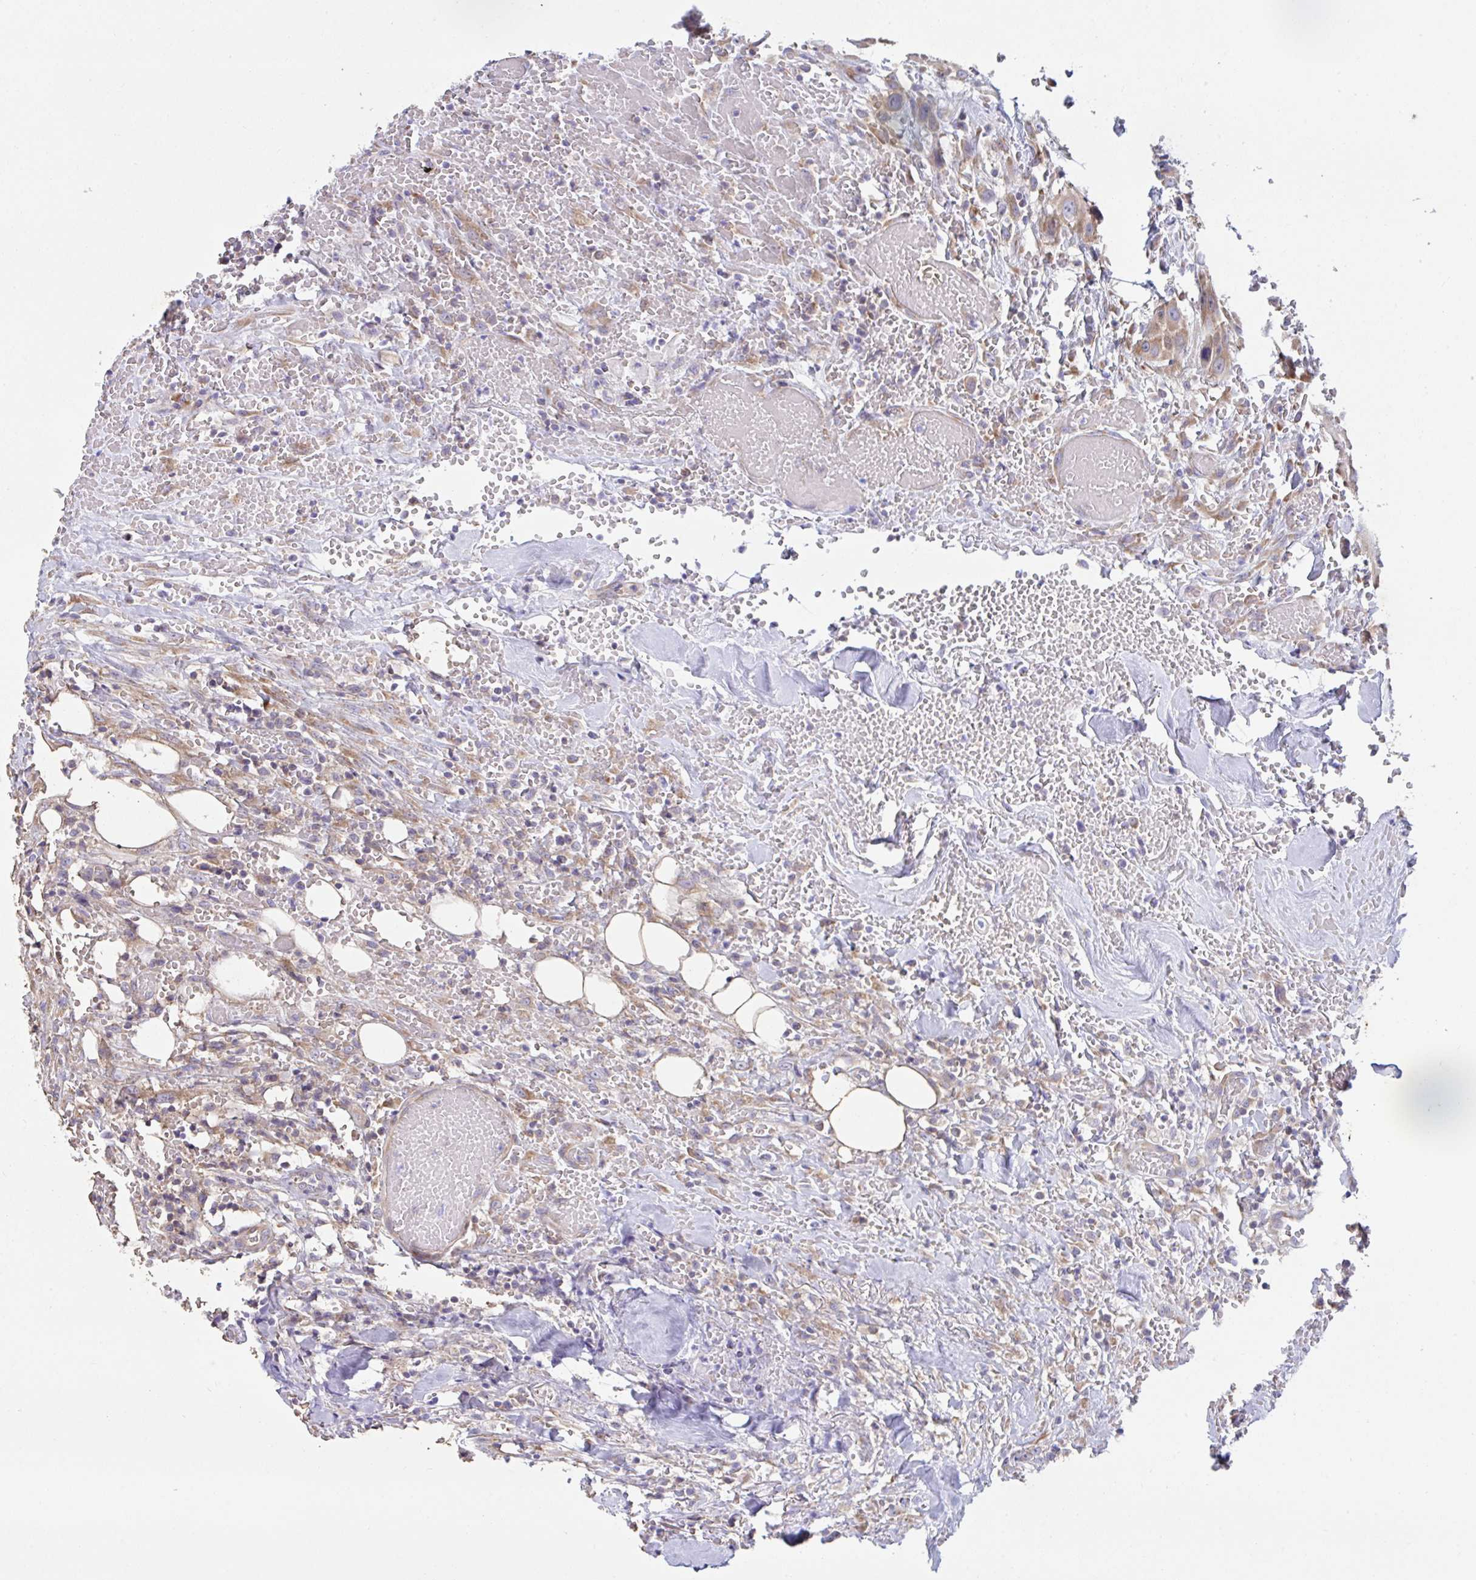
{"staining": {"intensity": "weak", "quantity": ">75%", "location": "cytoplasmic/membranous"}, "tissue": "head and neck cancer", "cell_type": "Tumor cells", "image_type": "cancer", "snomed": [{"axis": "morphology", "description": "Squamous cell carcinoma, NOS"}, {"axis": "topography", "description": "Head-Neck"}], "caption": "Immunohistochemistry staining of head and neck cancer, which exhibits low levels of weak cytoplasmic/membranous expression in approximately >75% of tumor cells indicating weak cytoplasmic/membranous protein expression. The staining was performed using DAB (3,3'-diaminobenzidine) (brown) for protein detection and nuclei were counterstained in hematoxylin (blue).", "gene": "FAU", "patient": {"sex": "male", "age": 81}}